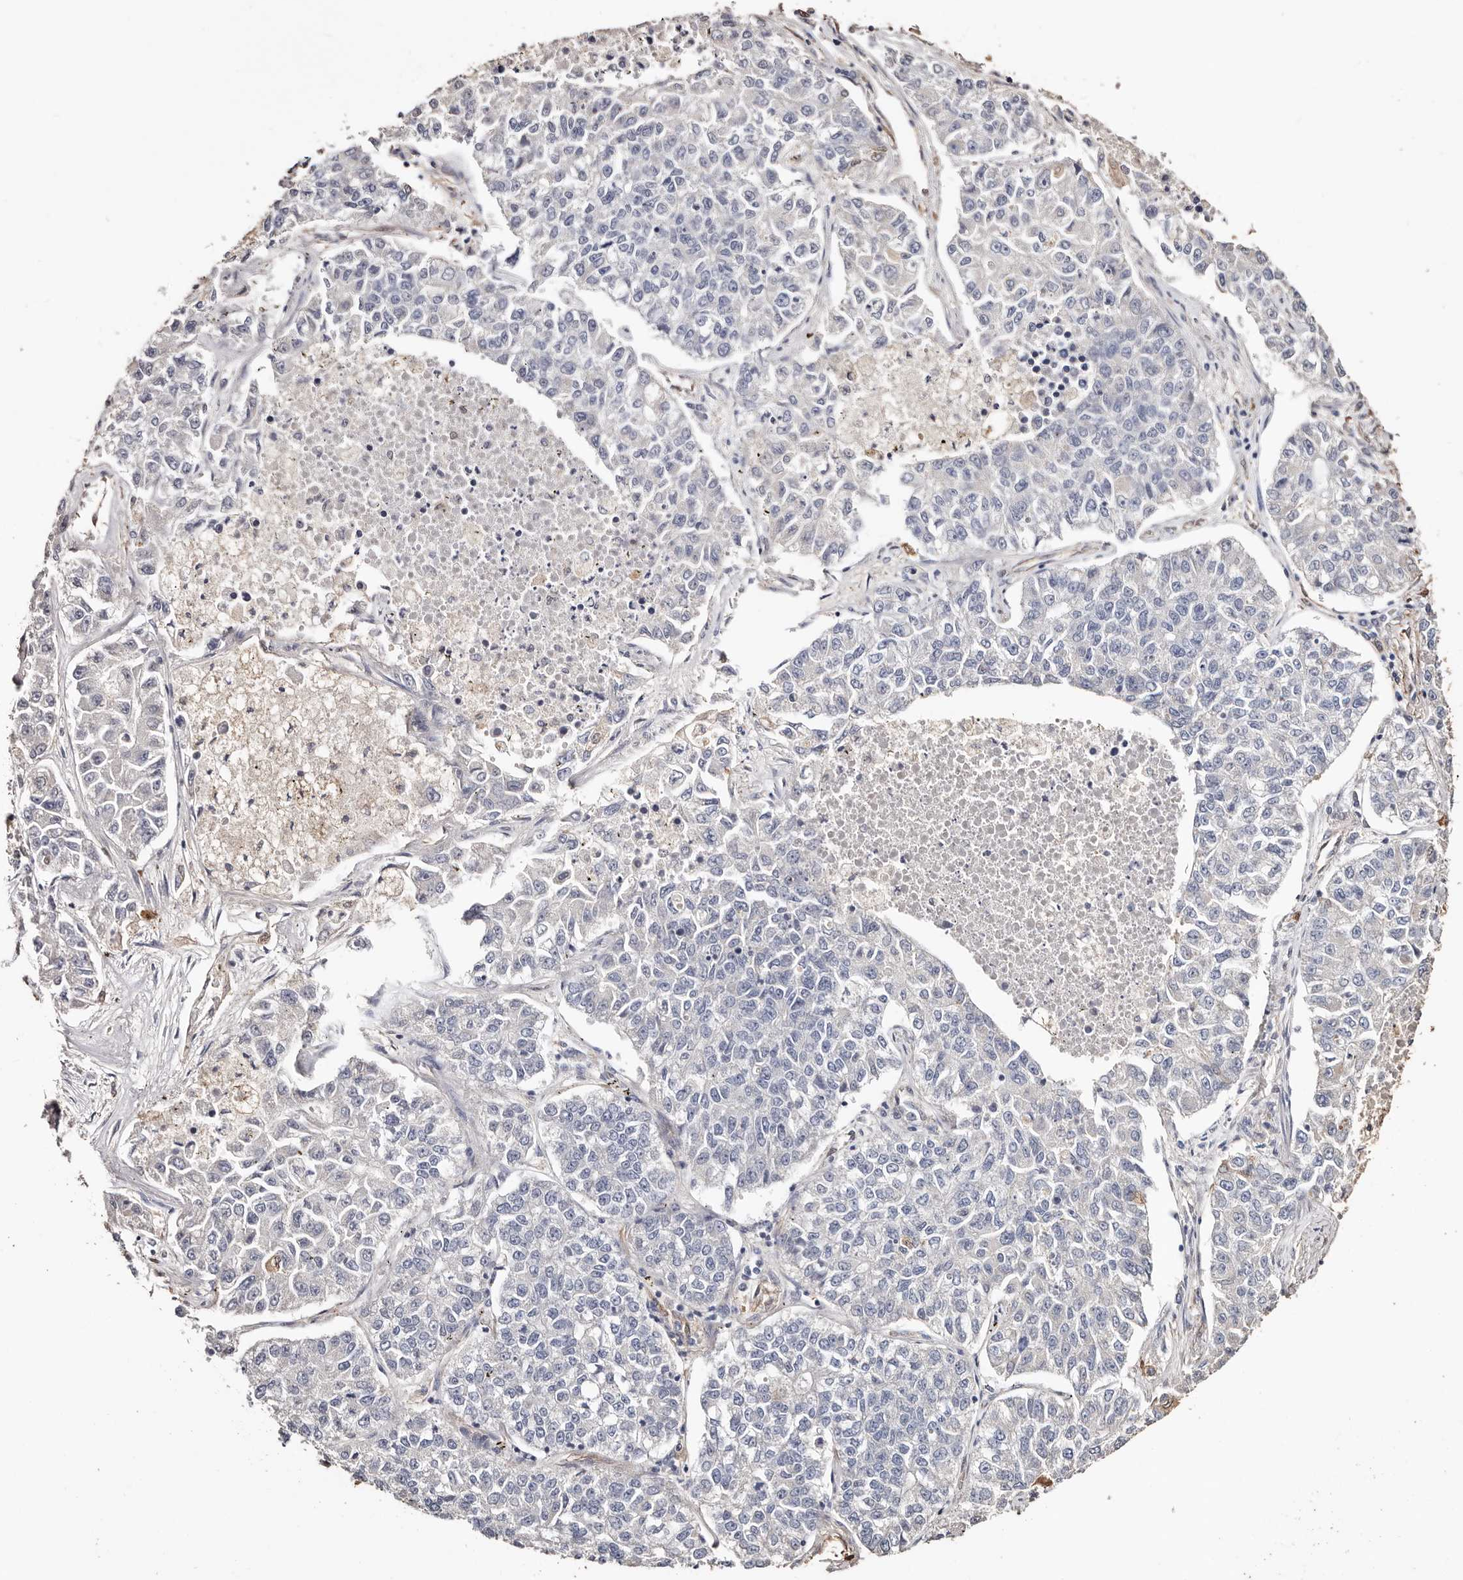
{"staining": {"intensity": "negative", "quantity": "none", "location": "none"}, "tissue": "lung cancer", "cell_type": "Tumor cells", "image_type": "cancer", "snomed": [{"axis": "morphology", "description": "Adenocarcinoma, NOS"}, {"axis": "topography", "description": "Lung"}], "caption": "Immunohistochemistry photomicrograph of neoplastic tissue: human lung cancer stained with DAB displays no significant protein expression in tumor cells.", "gene": "TGM2", "patient": {"sex": "male", "age": 49}}